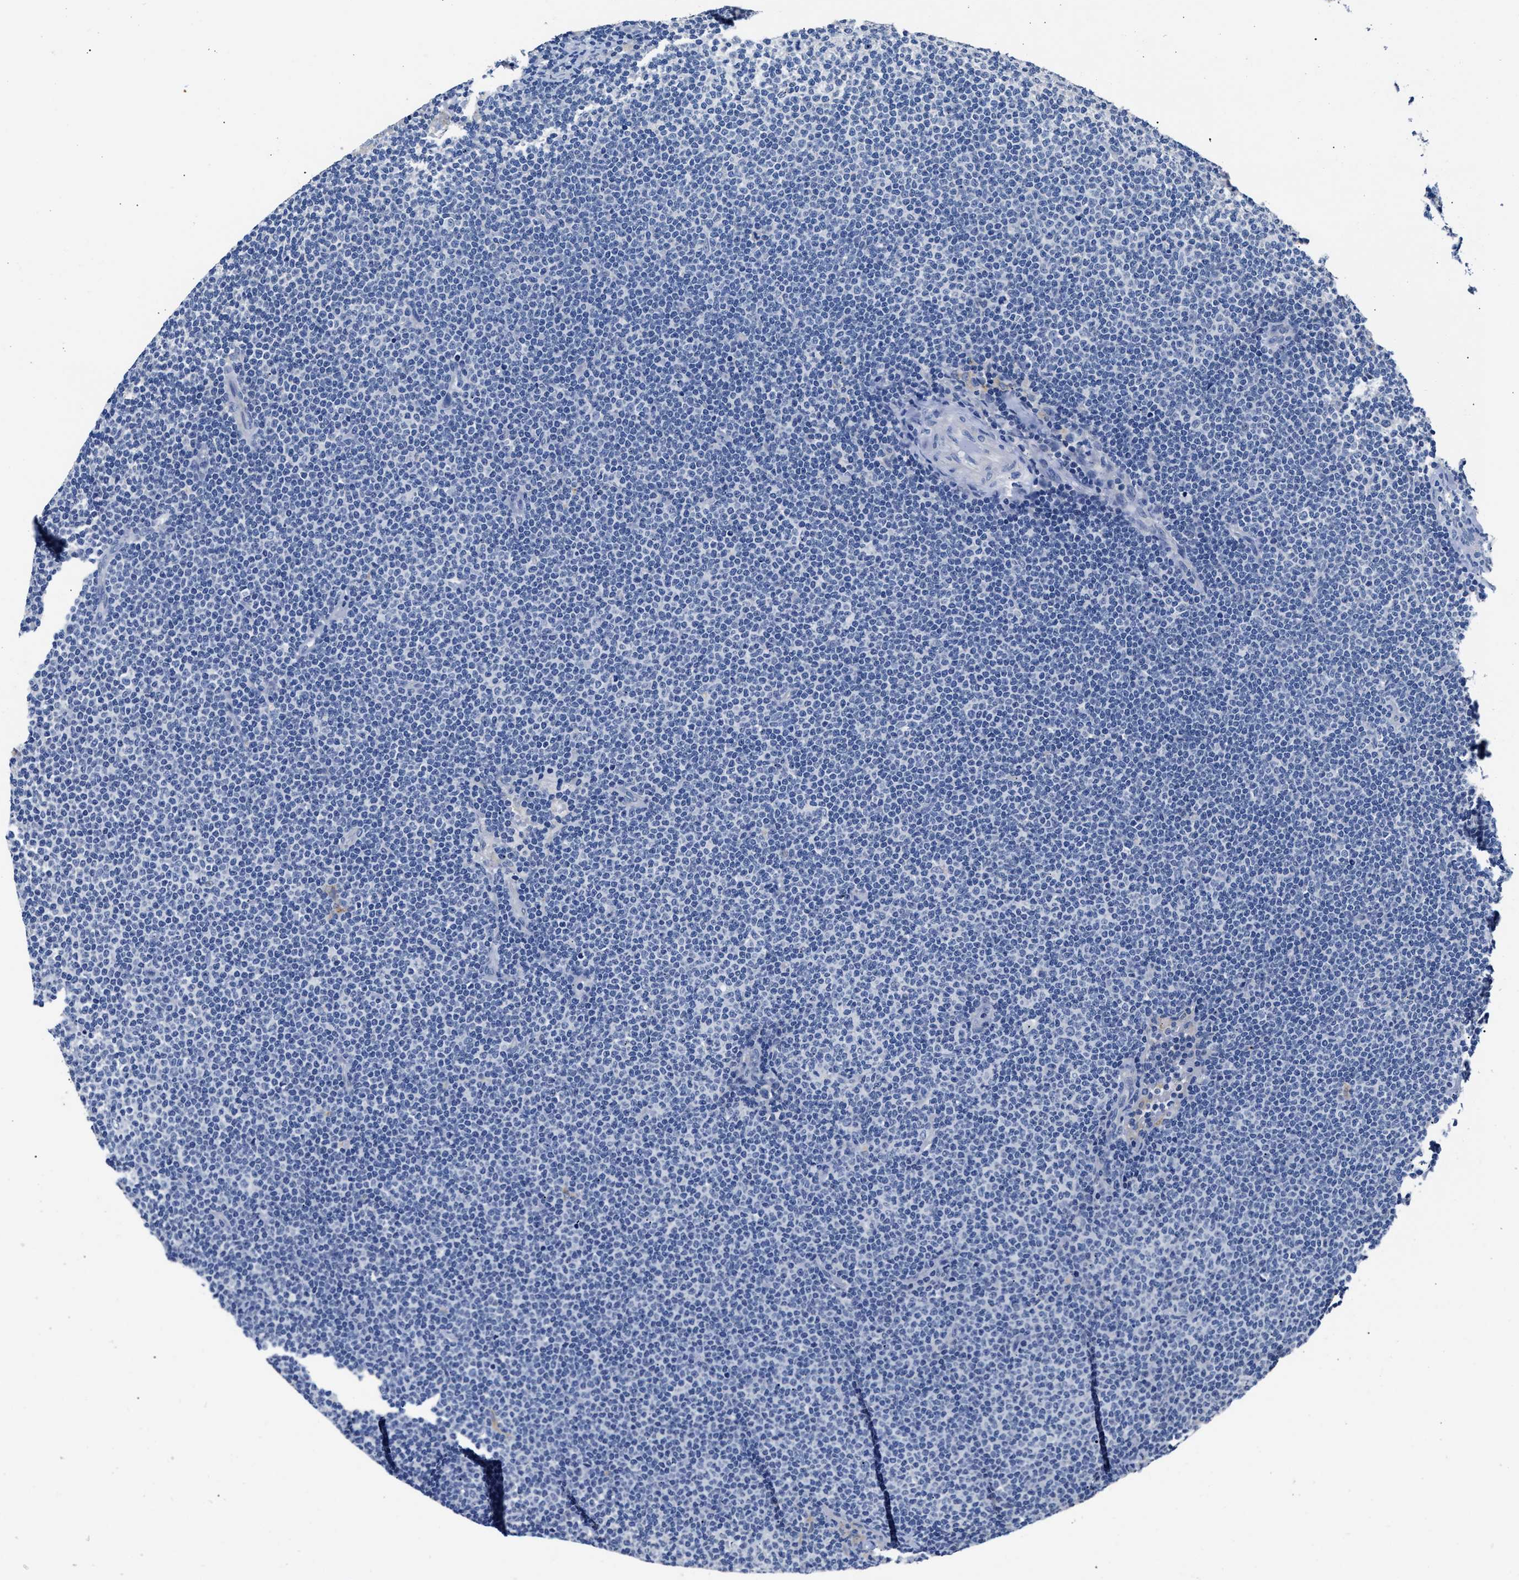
{"staining": {"intensity": "negative", "quantity": "none", "location": "none"}, "tissue": "lymphoma", "cell_type": "Tumor cells", "image_type": "cancer", "snomed": [{"axis": "morphology", "description": "Malignant lymphoma, non-Hodgkin's type, Low grade"}, {"axis": "topography", "description": "Lymph node"}], "caption": "This photomicrograph is of lymphoma stained with immunohistochemistry to label a protein in brown with the nuclei are counter-stained blue. There is no expression in tumor cells.", "gene": "GSTM1", "patient": {"sex": "female", "age": 53}}